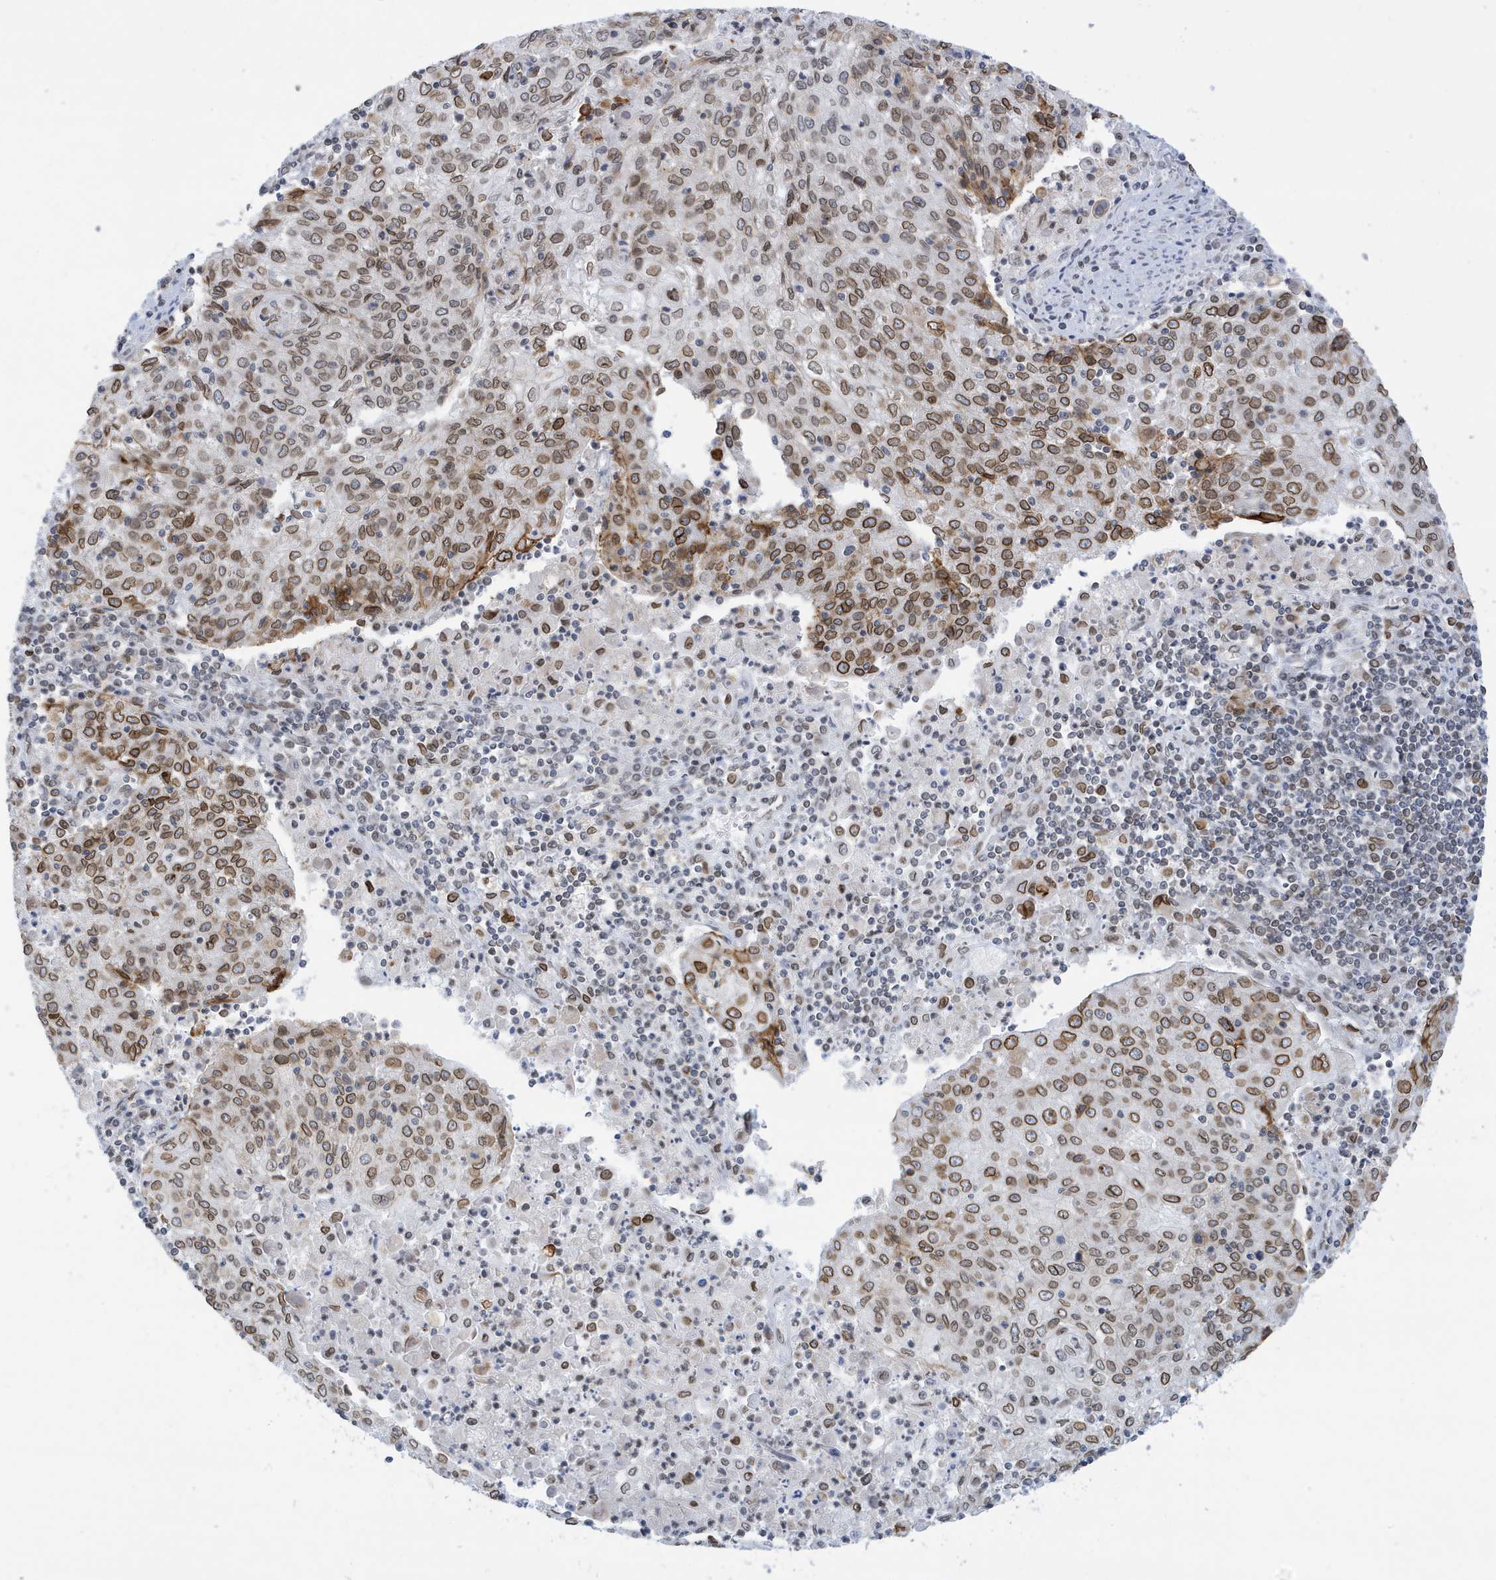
{"staining": {"intensity": "moderate", "quantity": ">75%", "location": "cytoplasmic/membranous,nuclear"}, "tissue": "cervical cancer", "cell_type": "Tumor cells", "image_type": "cancer", "snomed": [{"axis": "morphology", "description": "Squamous cell carcinoma, NOS"}, {"axis": "topography", "description": "Cervix"}], "caption": "A brown stain highlights moderate cytoplasmic/membranous and nuclear positivity of a protein in cervical cancer tumor cells.", "gene": "PCYT1A", "patient": {"sex": "female", "age": 48}}